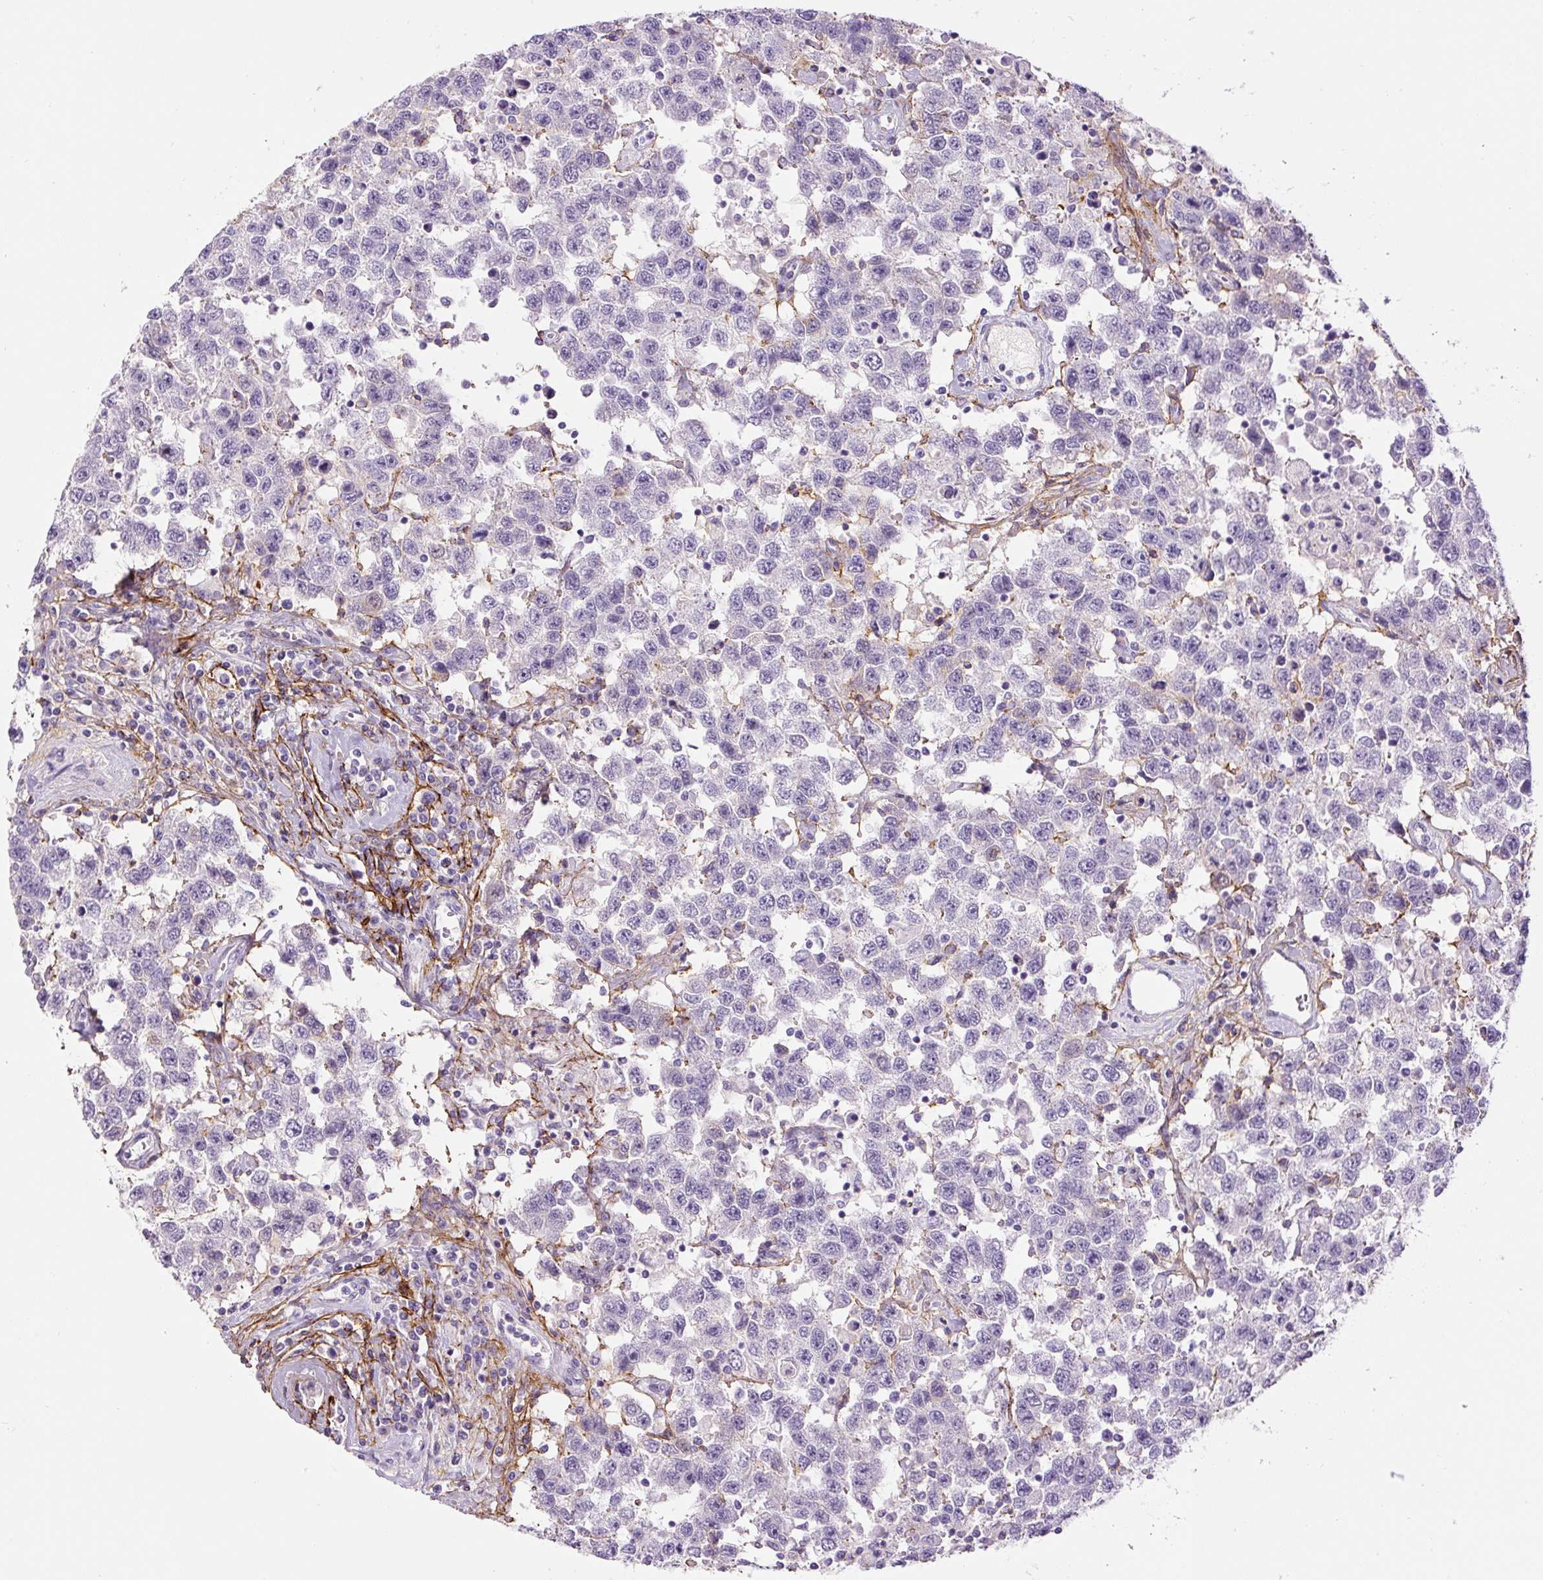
{"staining": {"intensity": "negative", "quantity": "none", "location": "none"}, "tissue": "testis cancer", "cell_type": "Tumor cells", "image_type": "cancer", "snomed": [{"axis": "morphology", "description": "Seminoma, NOS"}, {"axis": "topography", "description": "Testis"}], "caption": "Micrograph shows no protein staining in tumor cells of seminoma (testis) tissue.", "gene": "FBN1", "patient": {"sex": "male", "age": 41}}